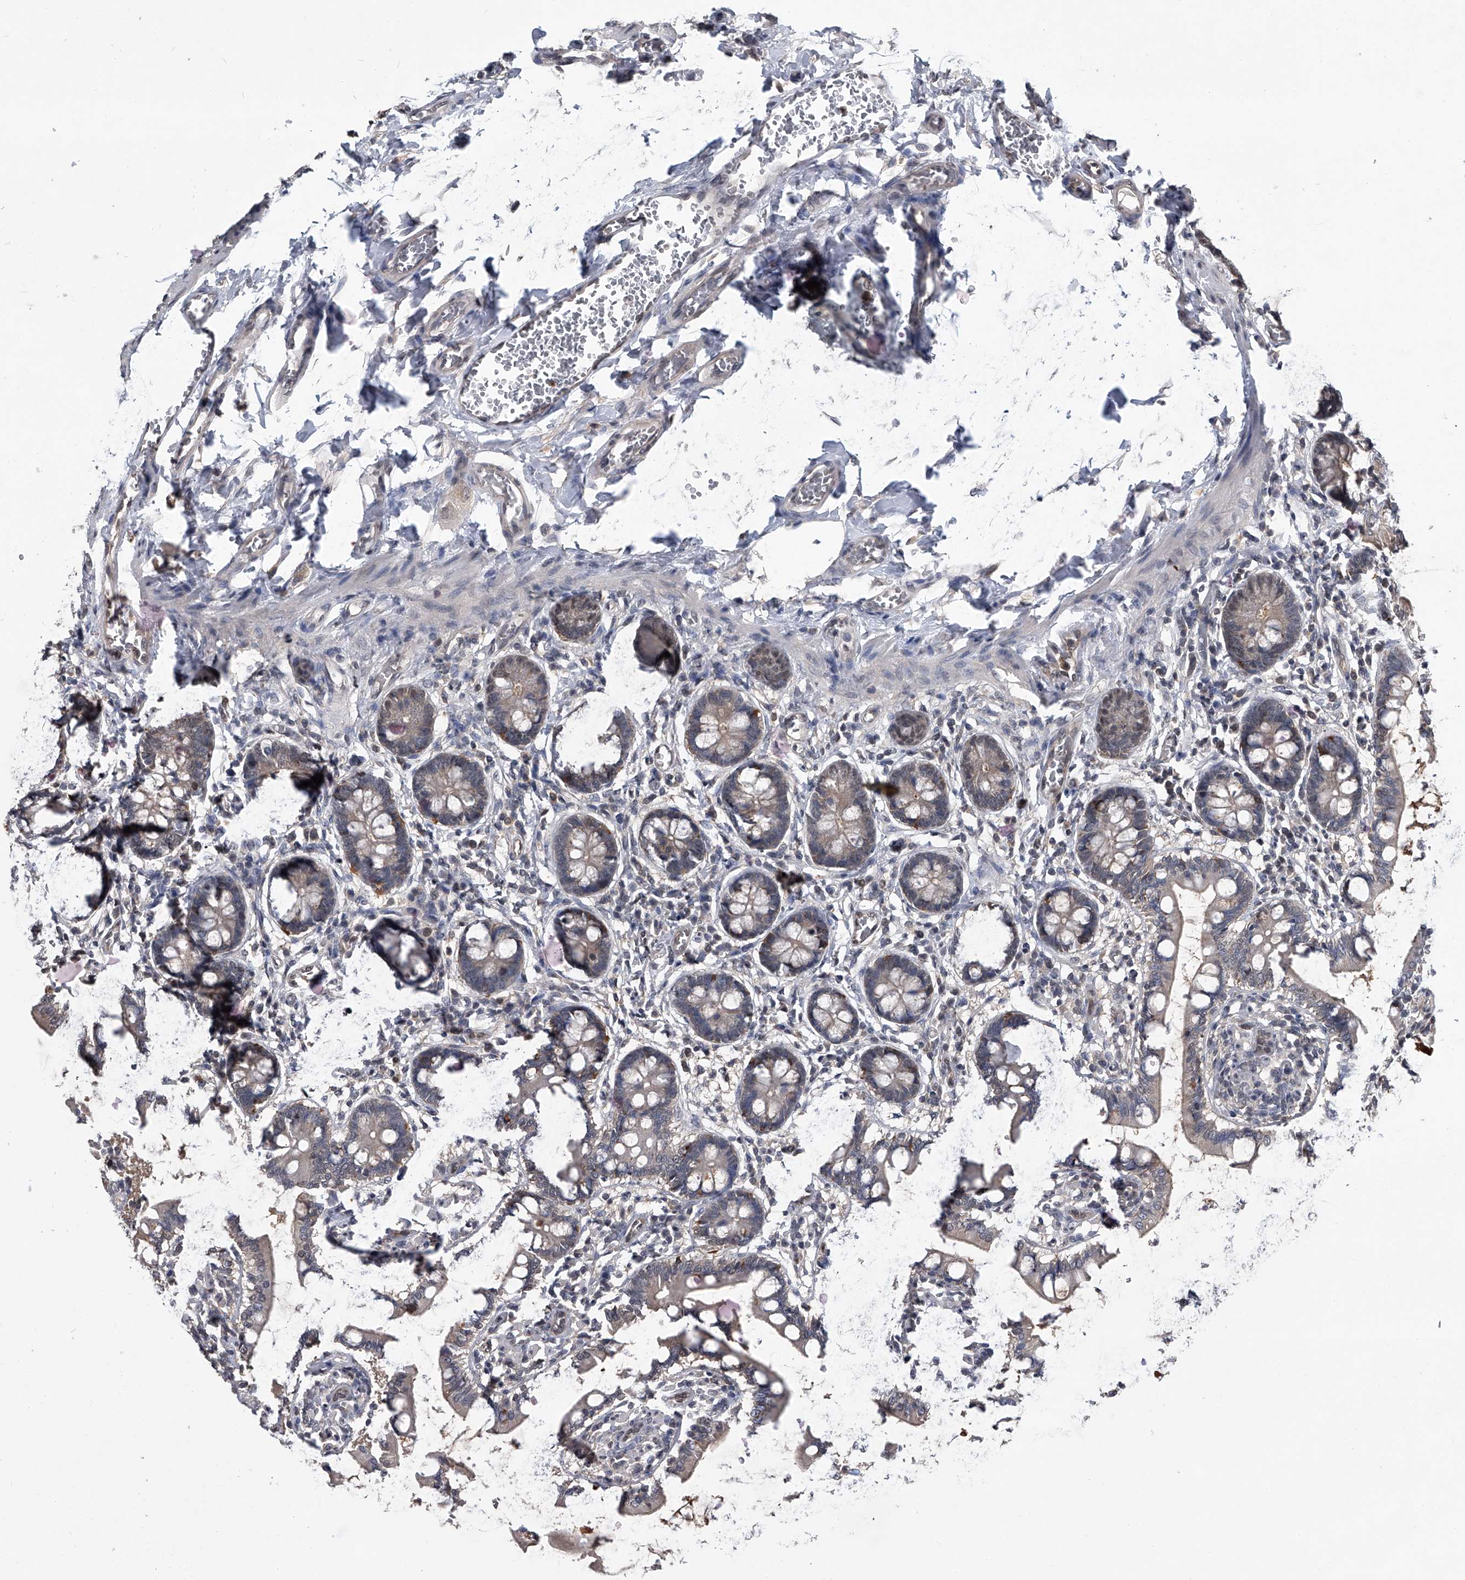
{"staining": {"intensity": "moderate", "quantity": "25%-75%", "location": "cytoplasmic/membranous"}, "tissue": "small intestine", "cell_type": "Glandular cells", "image_type": "normal", "snomed": [{"axis": "morphology", "description": "Normal tissue, NOS"}, {"axis": "topography", "description": "Small intestine"}], "caption": "High-power microscopy captured an IHC histopathology image of normal small intestine, revealing moderate cytoplasmic/membranous positivity in approximately 25%-75% of glandular cells.", "gene": "TSNAX", "patient": {"sex": "male", "age": 52}}